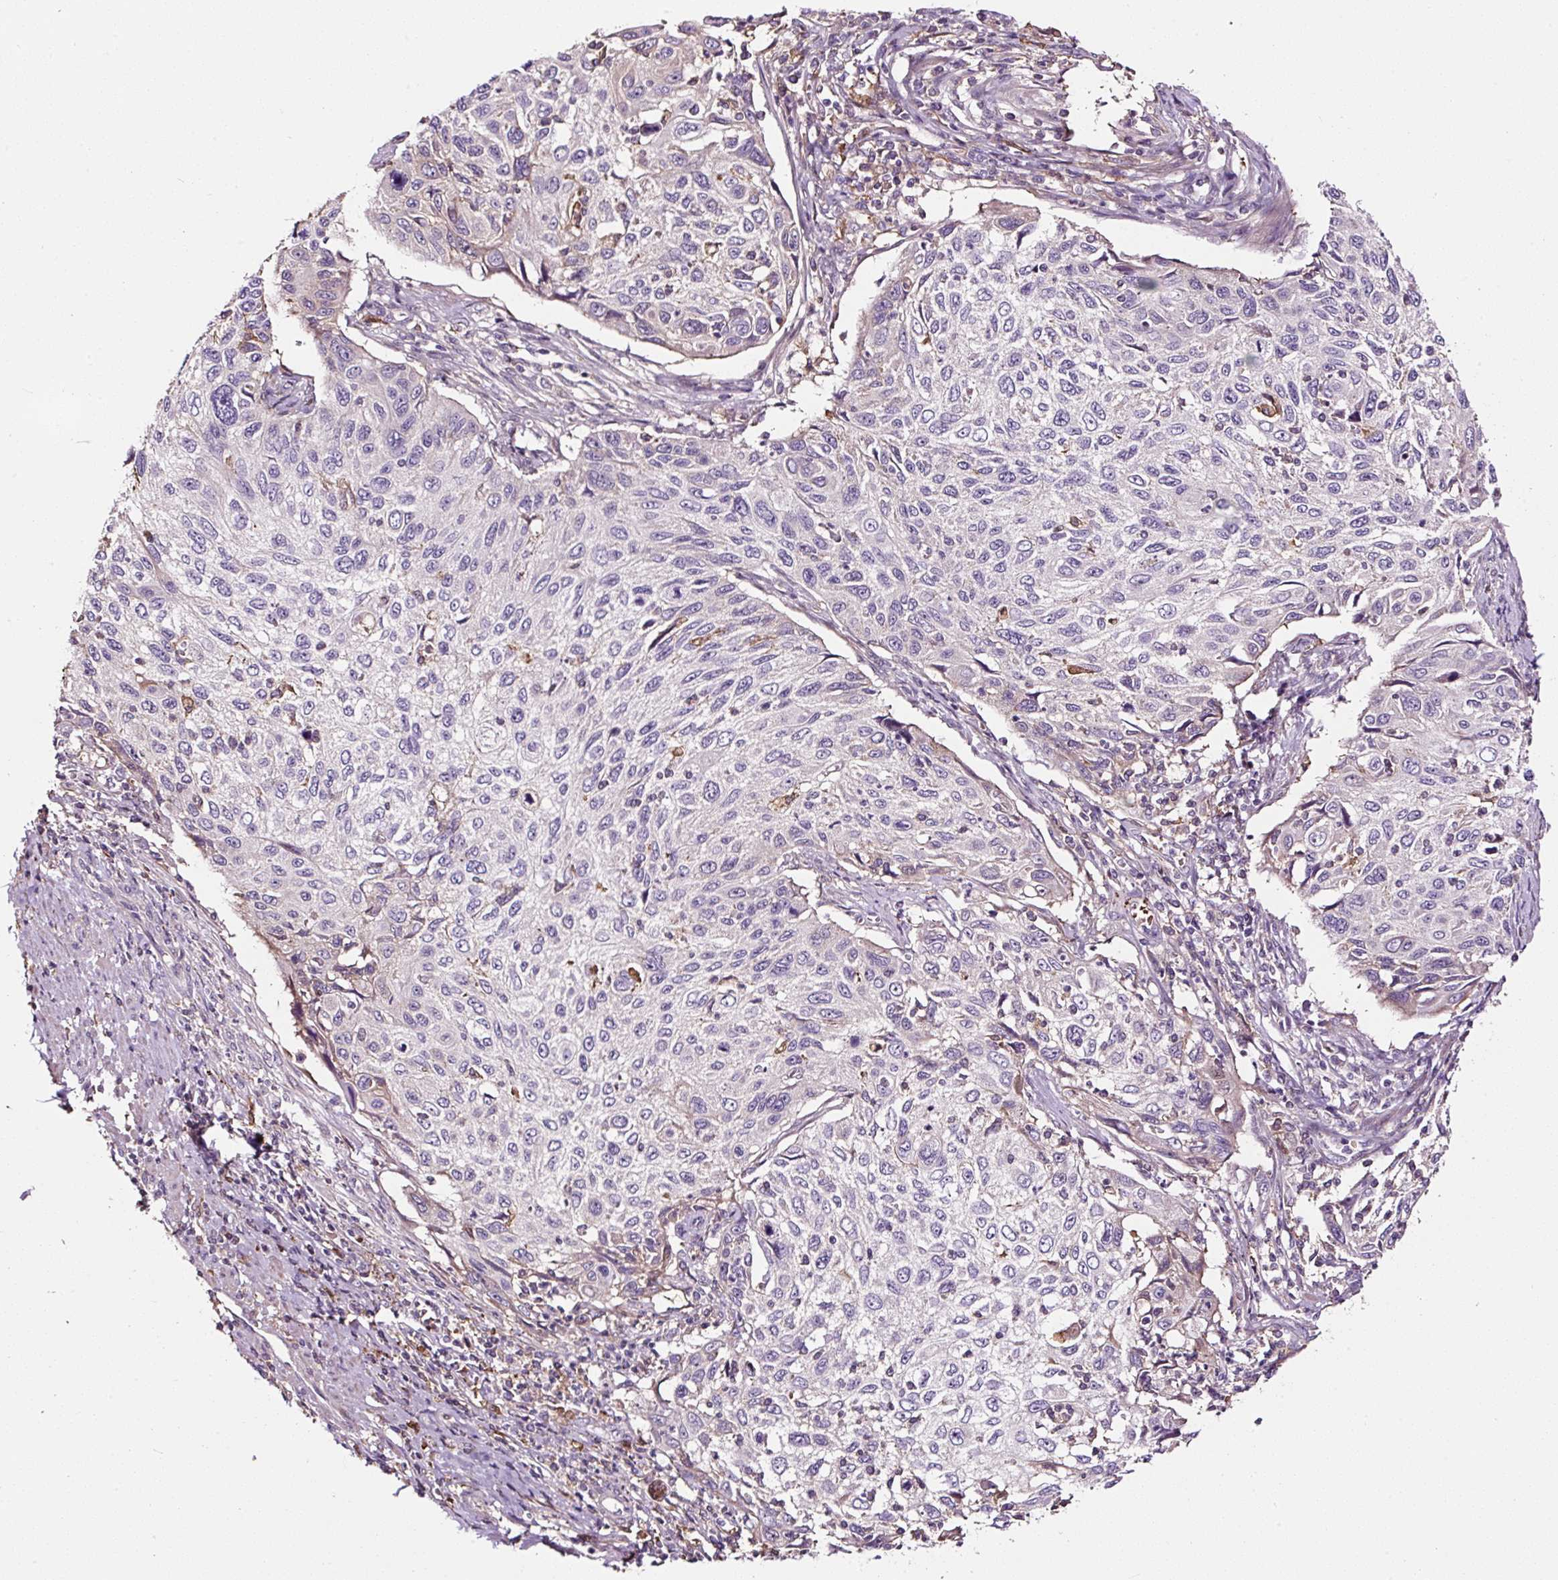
{"staining": {"intensity": "negative", "quantity": "none", "location": "none"}, "tissue": "cervical cancer", "cell_type": "Tumor cells", "image_type": "cancer", "snomed": [{"axis": "morphology", "description": "Squamous cell carcinoma, NOS"}, {"axis": "topography", "description": "Cervix"}], "caption": "This is an immunohistochemistry (IHC) photomicrograph of human cervical cancer (squamous cell carcinoma). There is no positivity in tumor cells.", "gene": "LRRC24", "patient": {"sex": "female", "age": 70}}